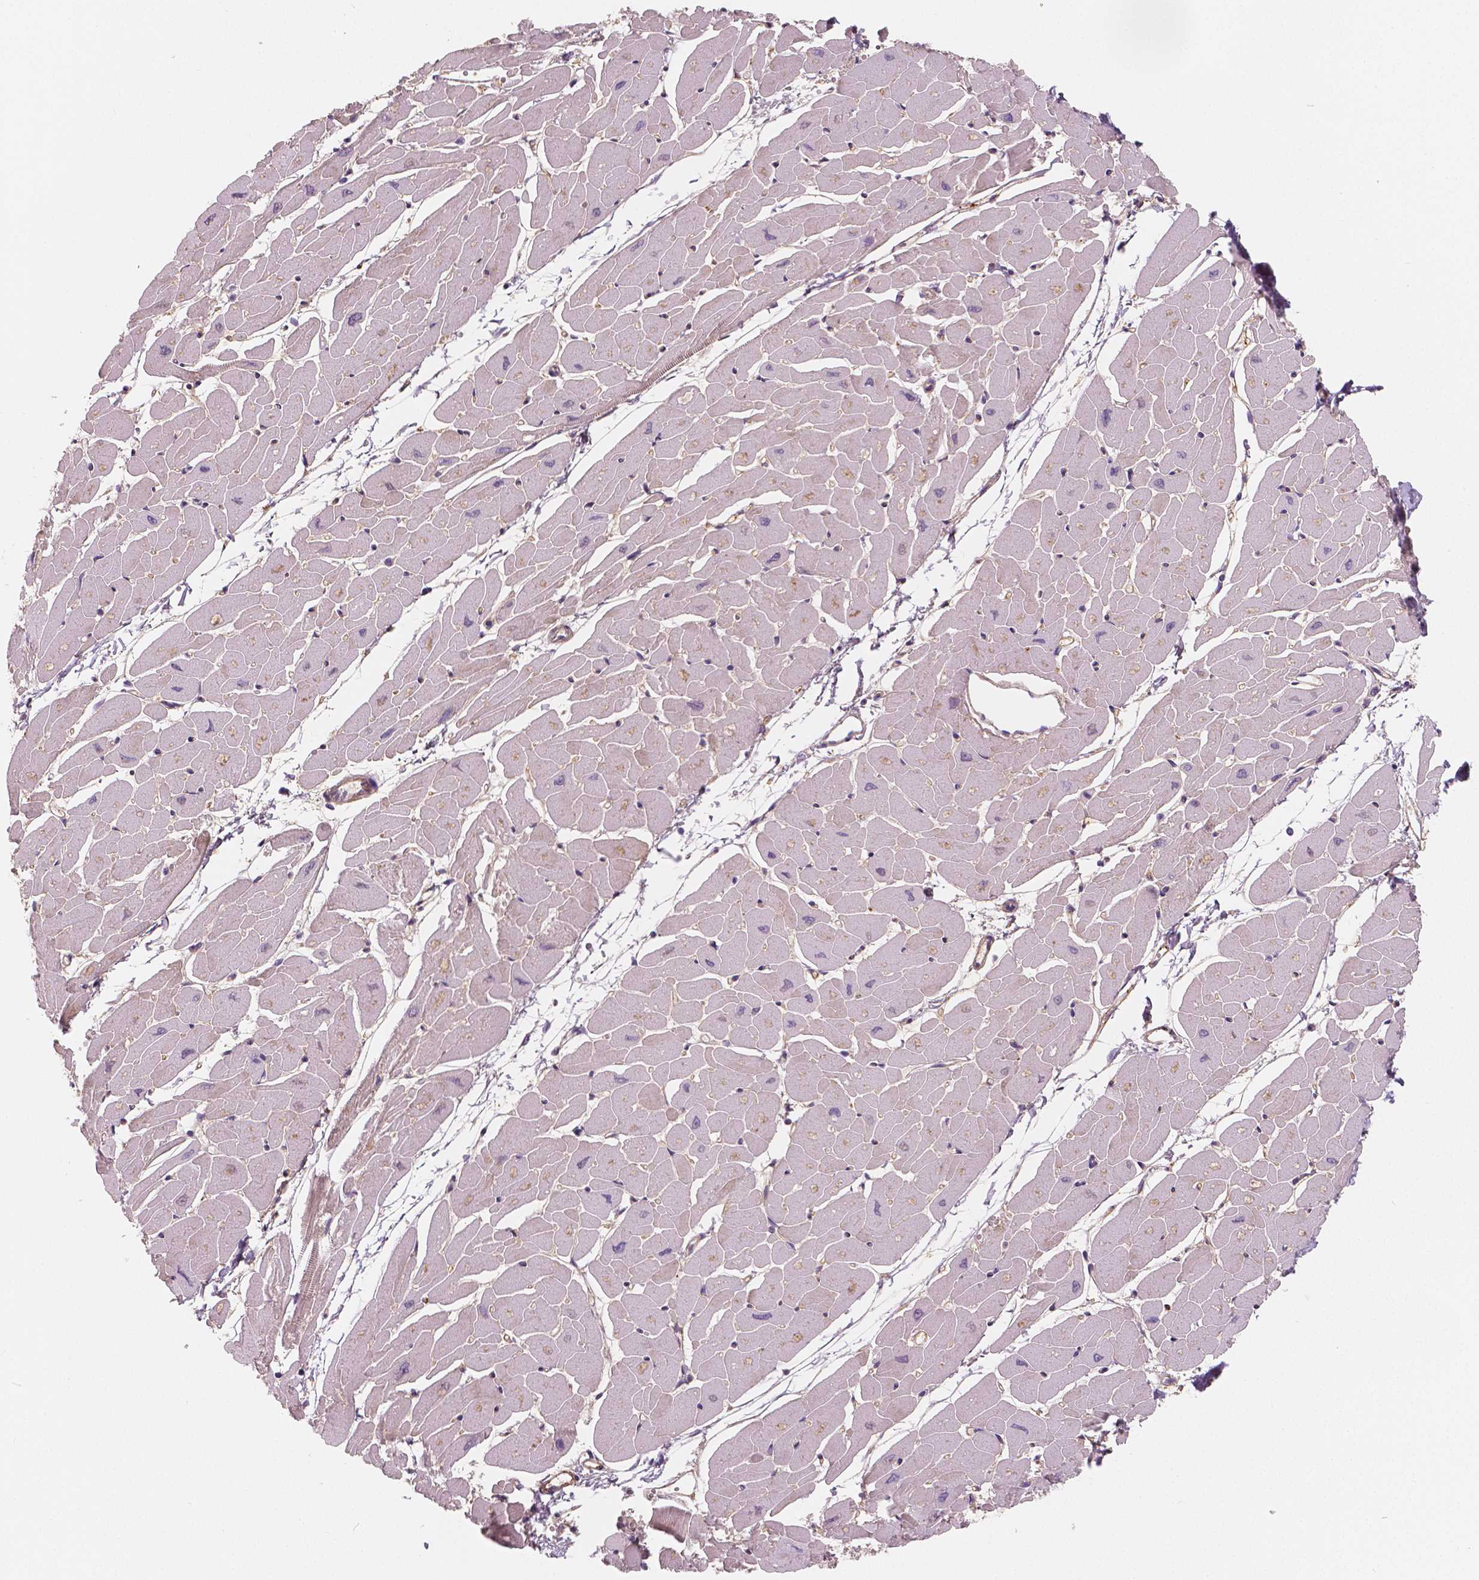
{"staining": {"intensity": "weak", "quantity": "<25%", "location": "cytoplasmic/membranous"}, "tissue": "heart muscle", "cell_type": "Cardiomyocytes", "image_type": "normal", "snomed": [{"axis": "morphology", "description": "Normal tissue, NOS"}, {"axis": "topography", "description": "Heart"}], "caption": "Image shows no protein staining in cardiomyocytes of benign heart muscle. Nuclei are stained in blue.", "gene": "APOA4", "patient": {"sex": "male", "age": 57}}